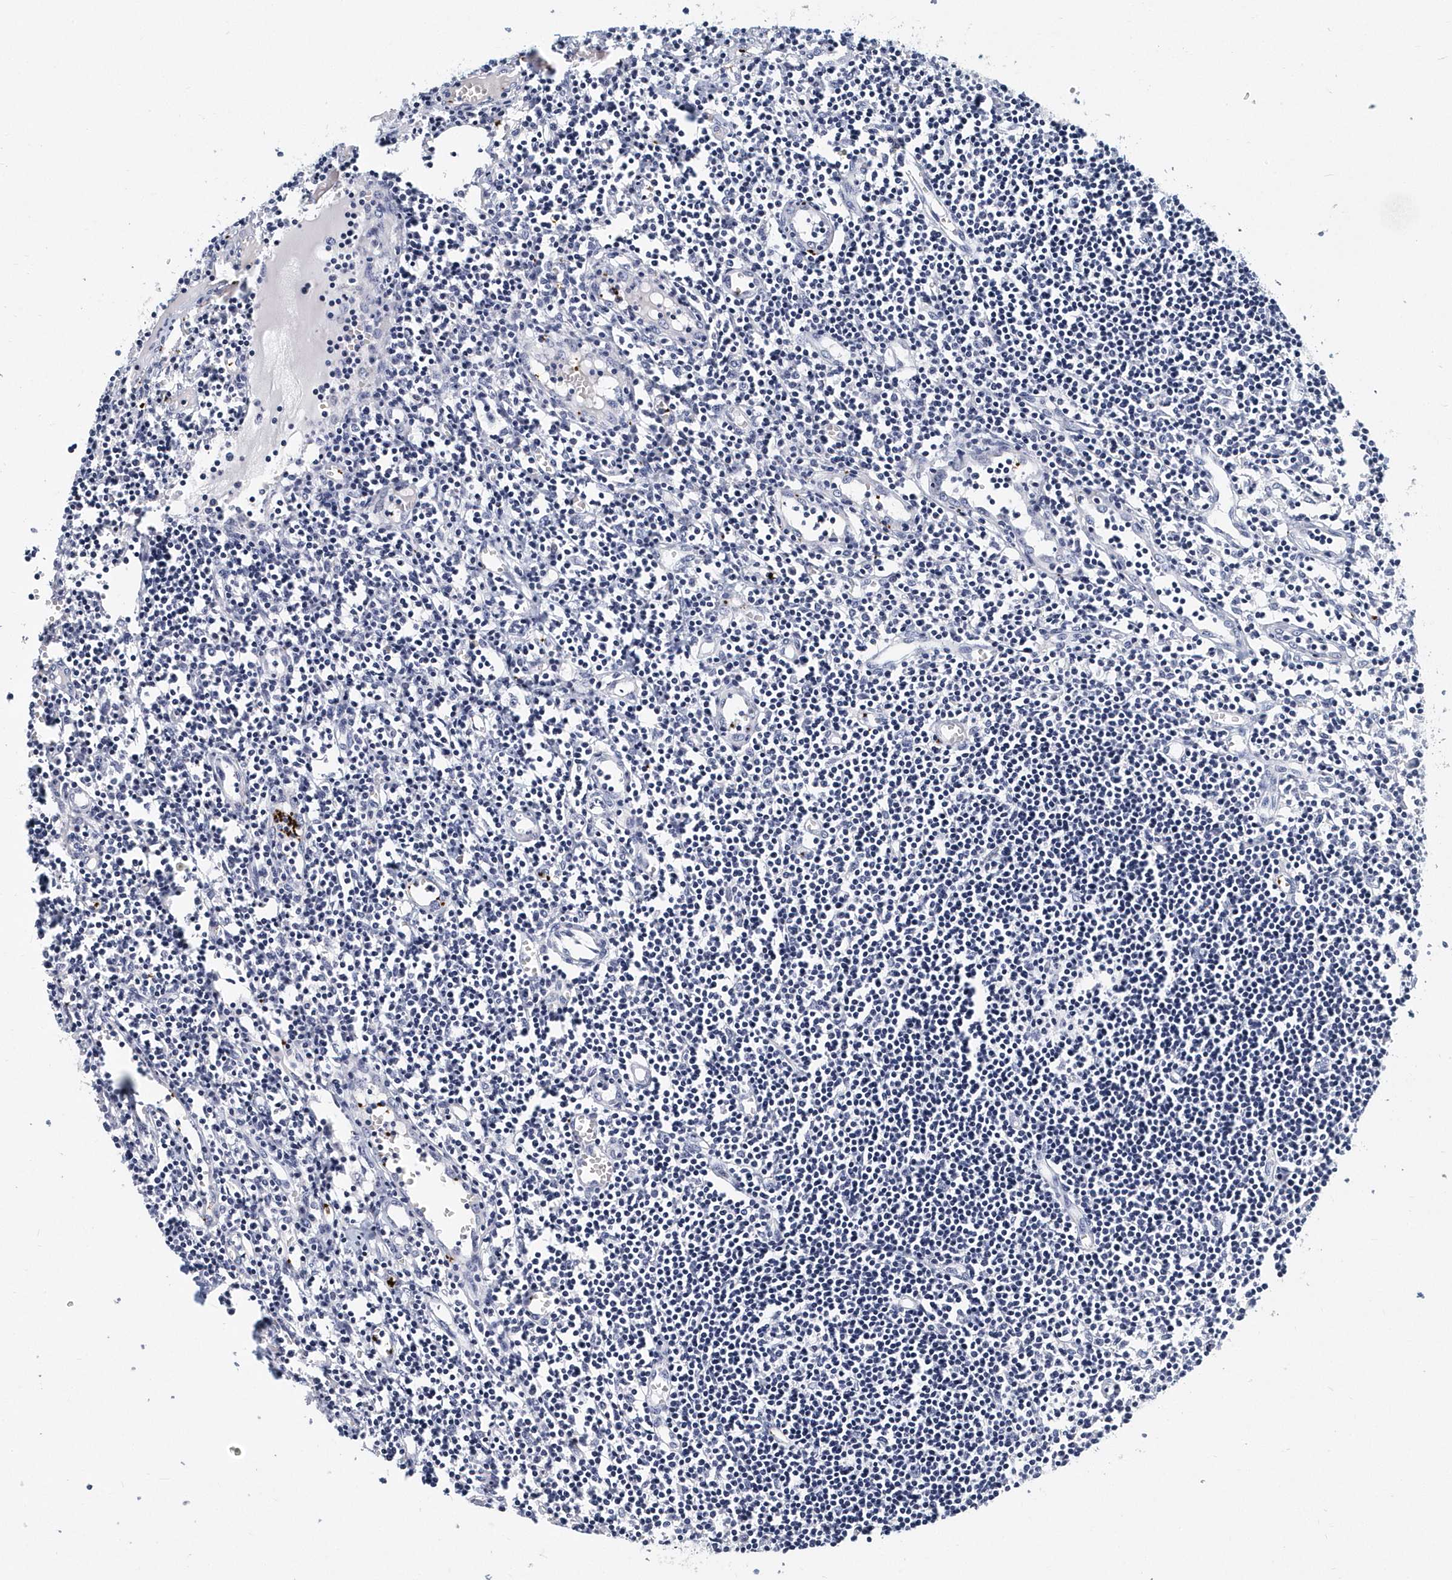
{"staining": {"intensity": "negative", "quantity": "none", "location": "none"}, "tissue": "lymph node", "cell_type": "Germinal center cells", "image_type": "normal", "snomed": [{"axis": "morphology", "description": "Normal tissue, NOS"}, {"axis": "morphology", "description": "Malignant melanoma, Metastatic site"}, {"axis": "topography", "description": "Lymph node"}], "caption": "DAB immunohistochemical staining of normal lymph node reveals no significant staining in germinal center cells. (DAB (3,3'-diaminobenzidine) immunohistochemistry visualized using brightfield microscopy, high magnification).", "gene": "ITGA2B", "patient": {"sex": "male", "age": 41}}